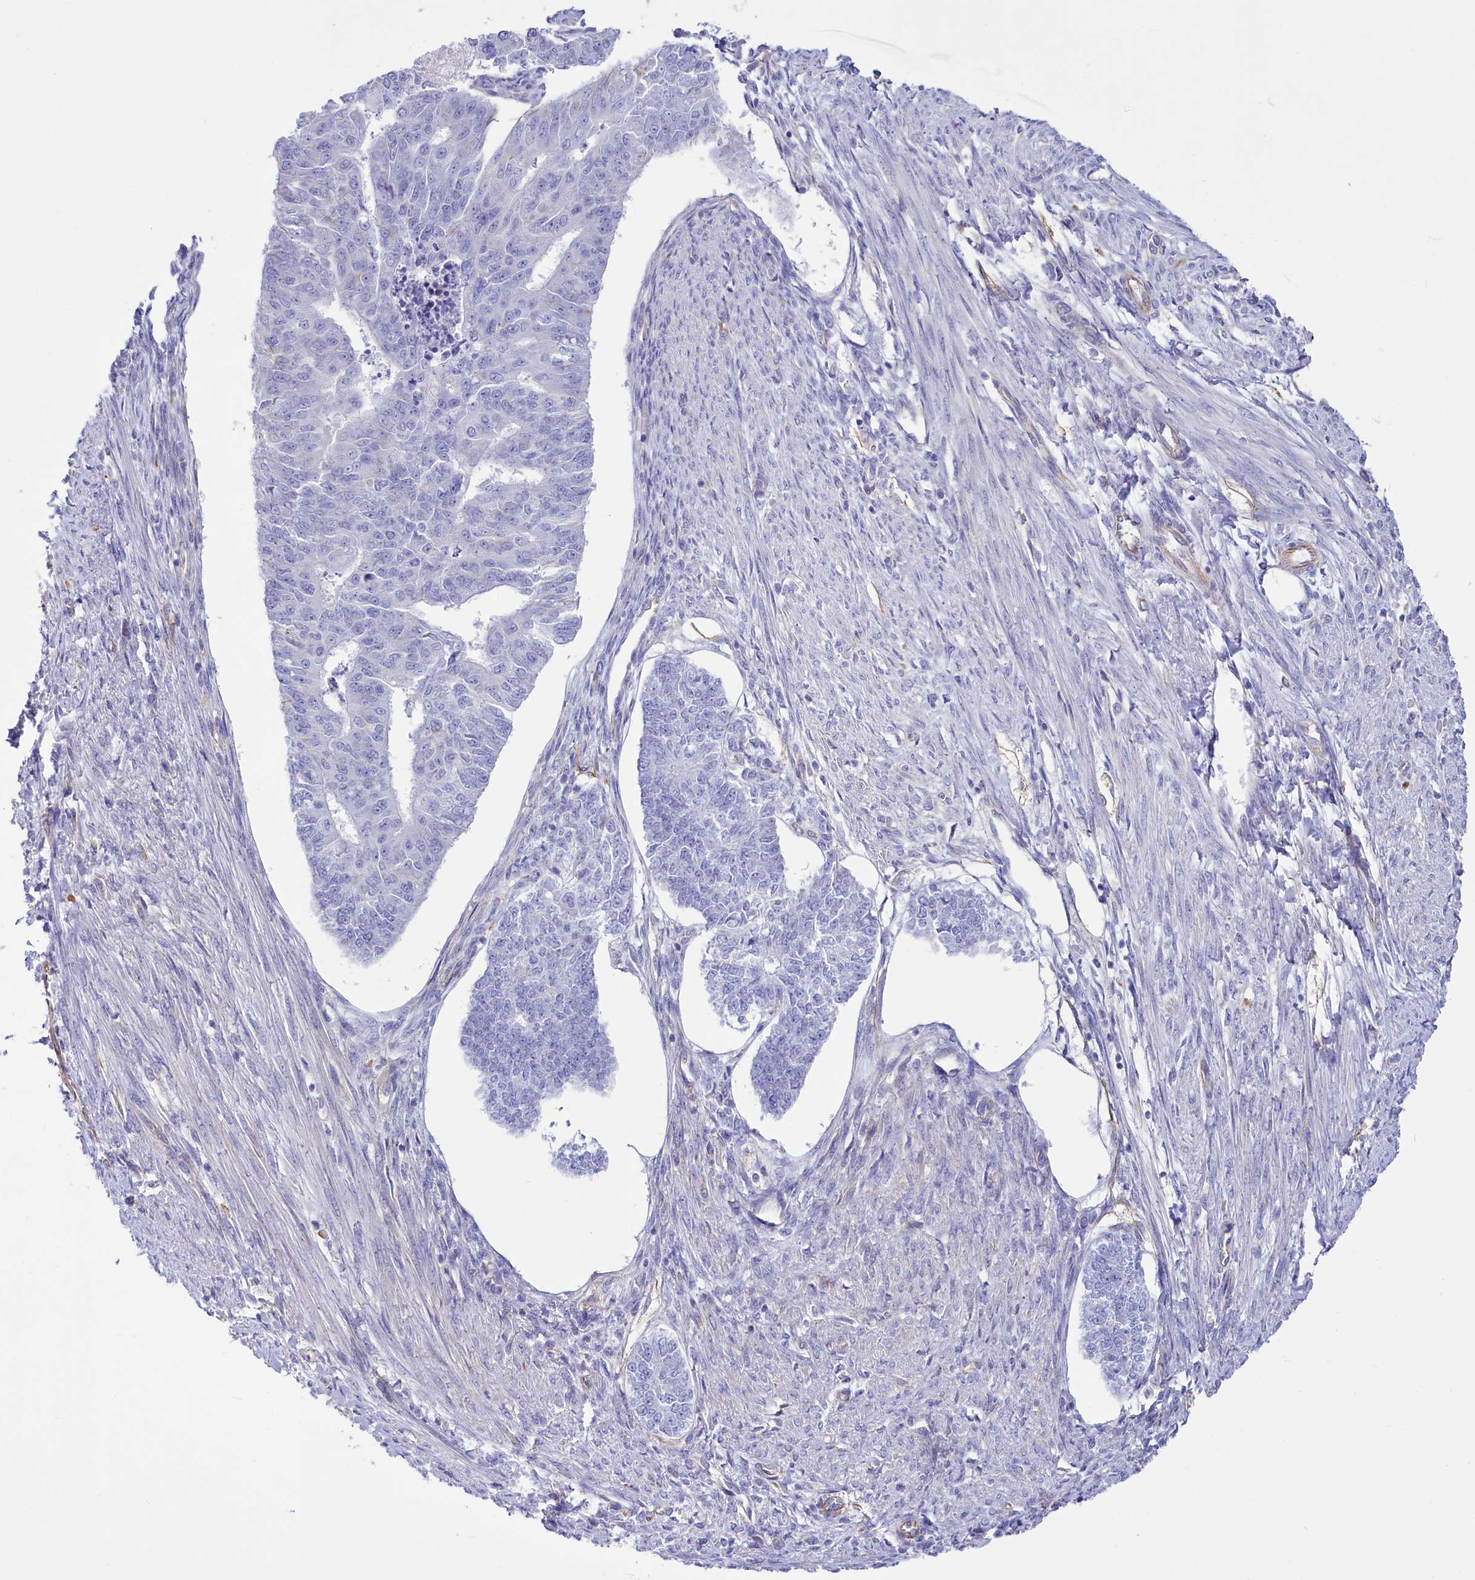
{"staining": {"intensity": "negative", "quantity": "none", "location": "none"}, "tissue": "endometrial cancer", "cell_type": "Tumor cells", "image_type": "cancer", "snomed": [{"axis": "morphology", "description": "Adenocarcinoma, NOS"}, {"axis": "topography", "description": "Endometrium"}], "caption": "The histopathology image reveals no significant expression in tumor cells of adenocarcinoma (endometrial). (DAB (3,3'-diaminobenzidine) immunohistochemistry (IHC), high magnification).", "gene": "CD99", "patient": {"sex": "female", "age": 32}}